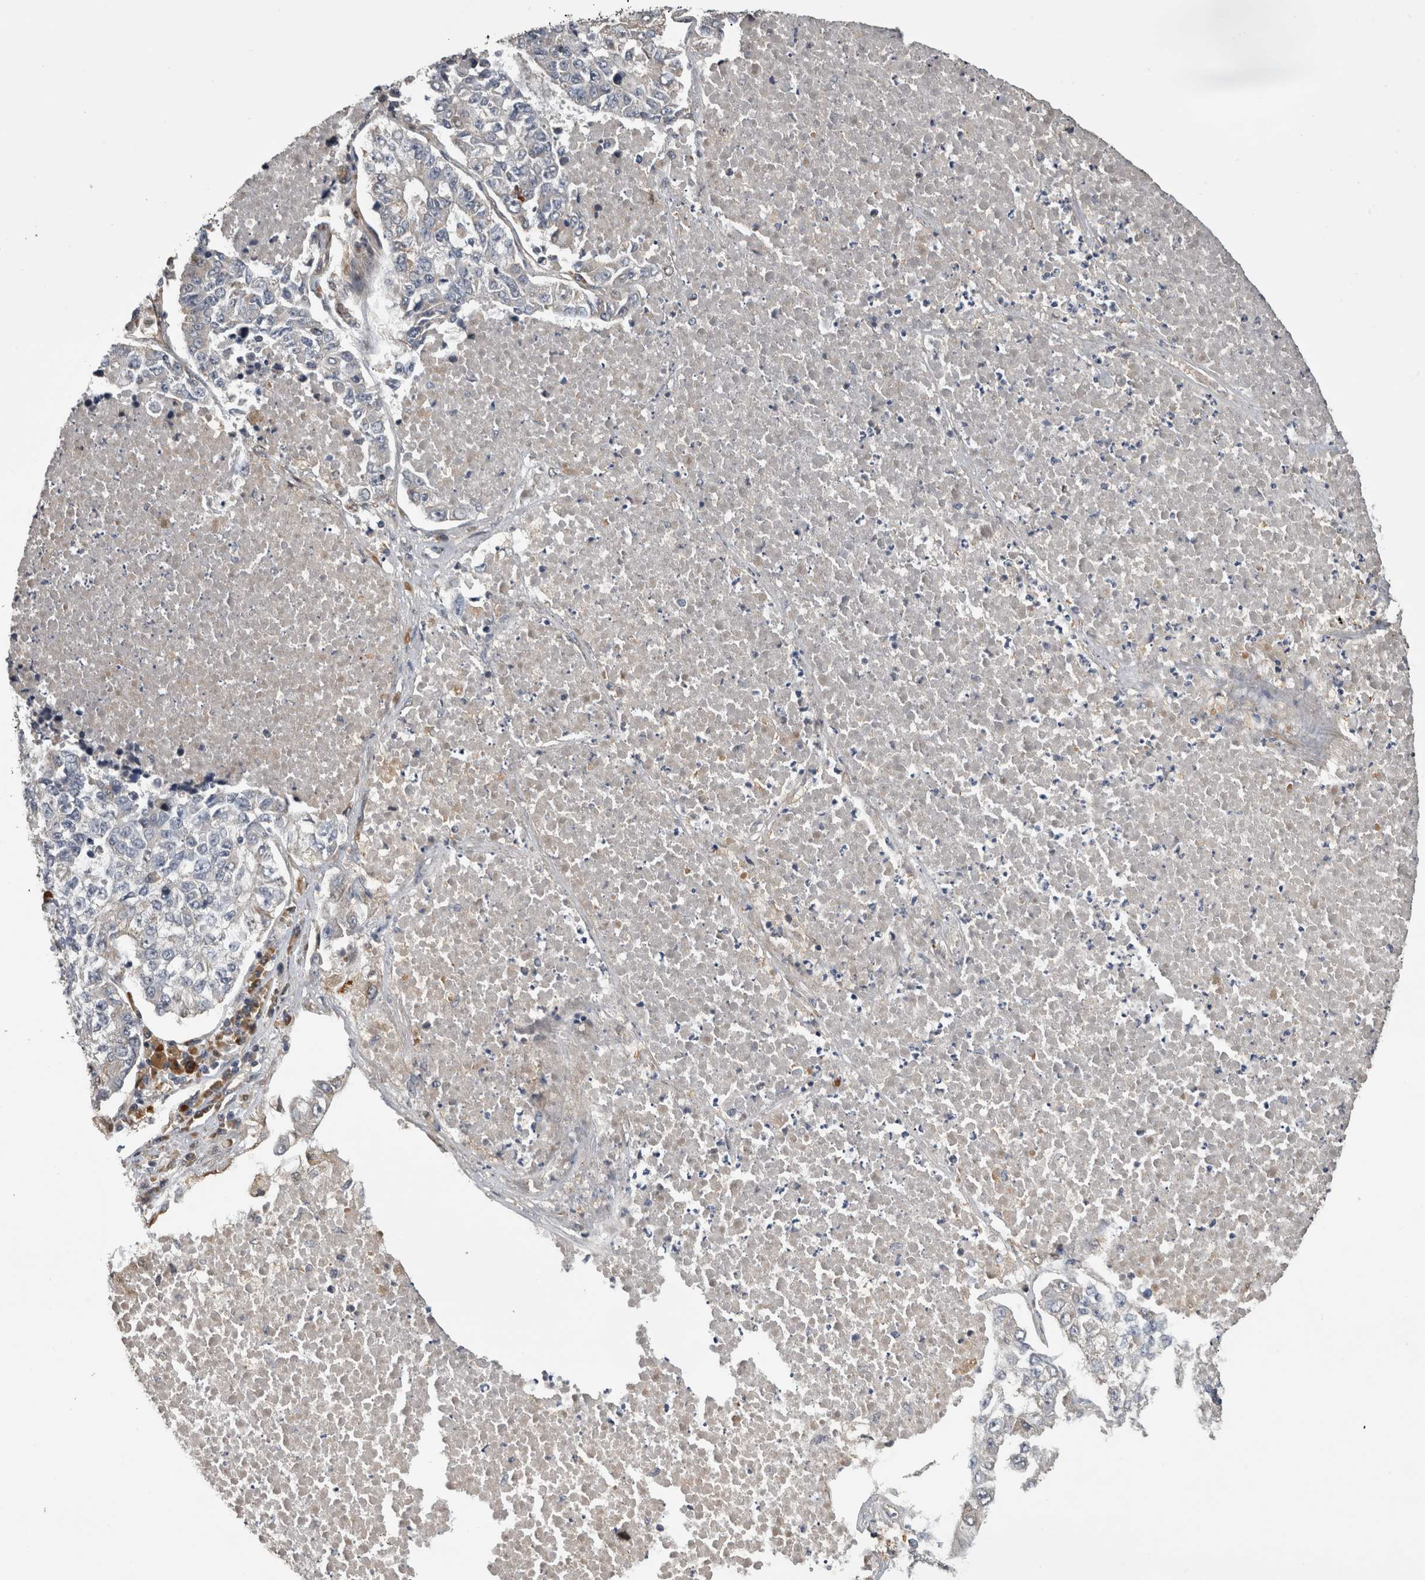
{"staining": {"intensity": "weak", "quantity": "<25%", "location": "cytoplasmic/membranous"}, "tissue": "lung cancer", "cell_type": "Tumor cells", "image_type": "cancer", "snomed": [{"axis": "morphology", "description": "Adenocarcinoma, NOS"}, {"axis": "topography", "description": "Lung"}], "caption": "Immunohistochemical staining of adenocarcinoma (lung) shows no significant staining in tumor cells. The staining is performed using DAB brown chromogen with nuclei counter-stained in using hematoxylin.", "gene": "APOL2", "patient": {"sex": "male", "age": 49}}